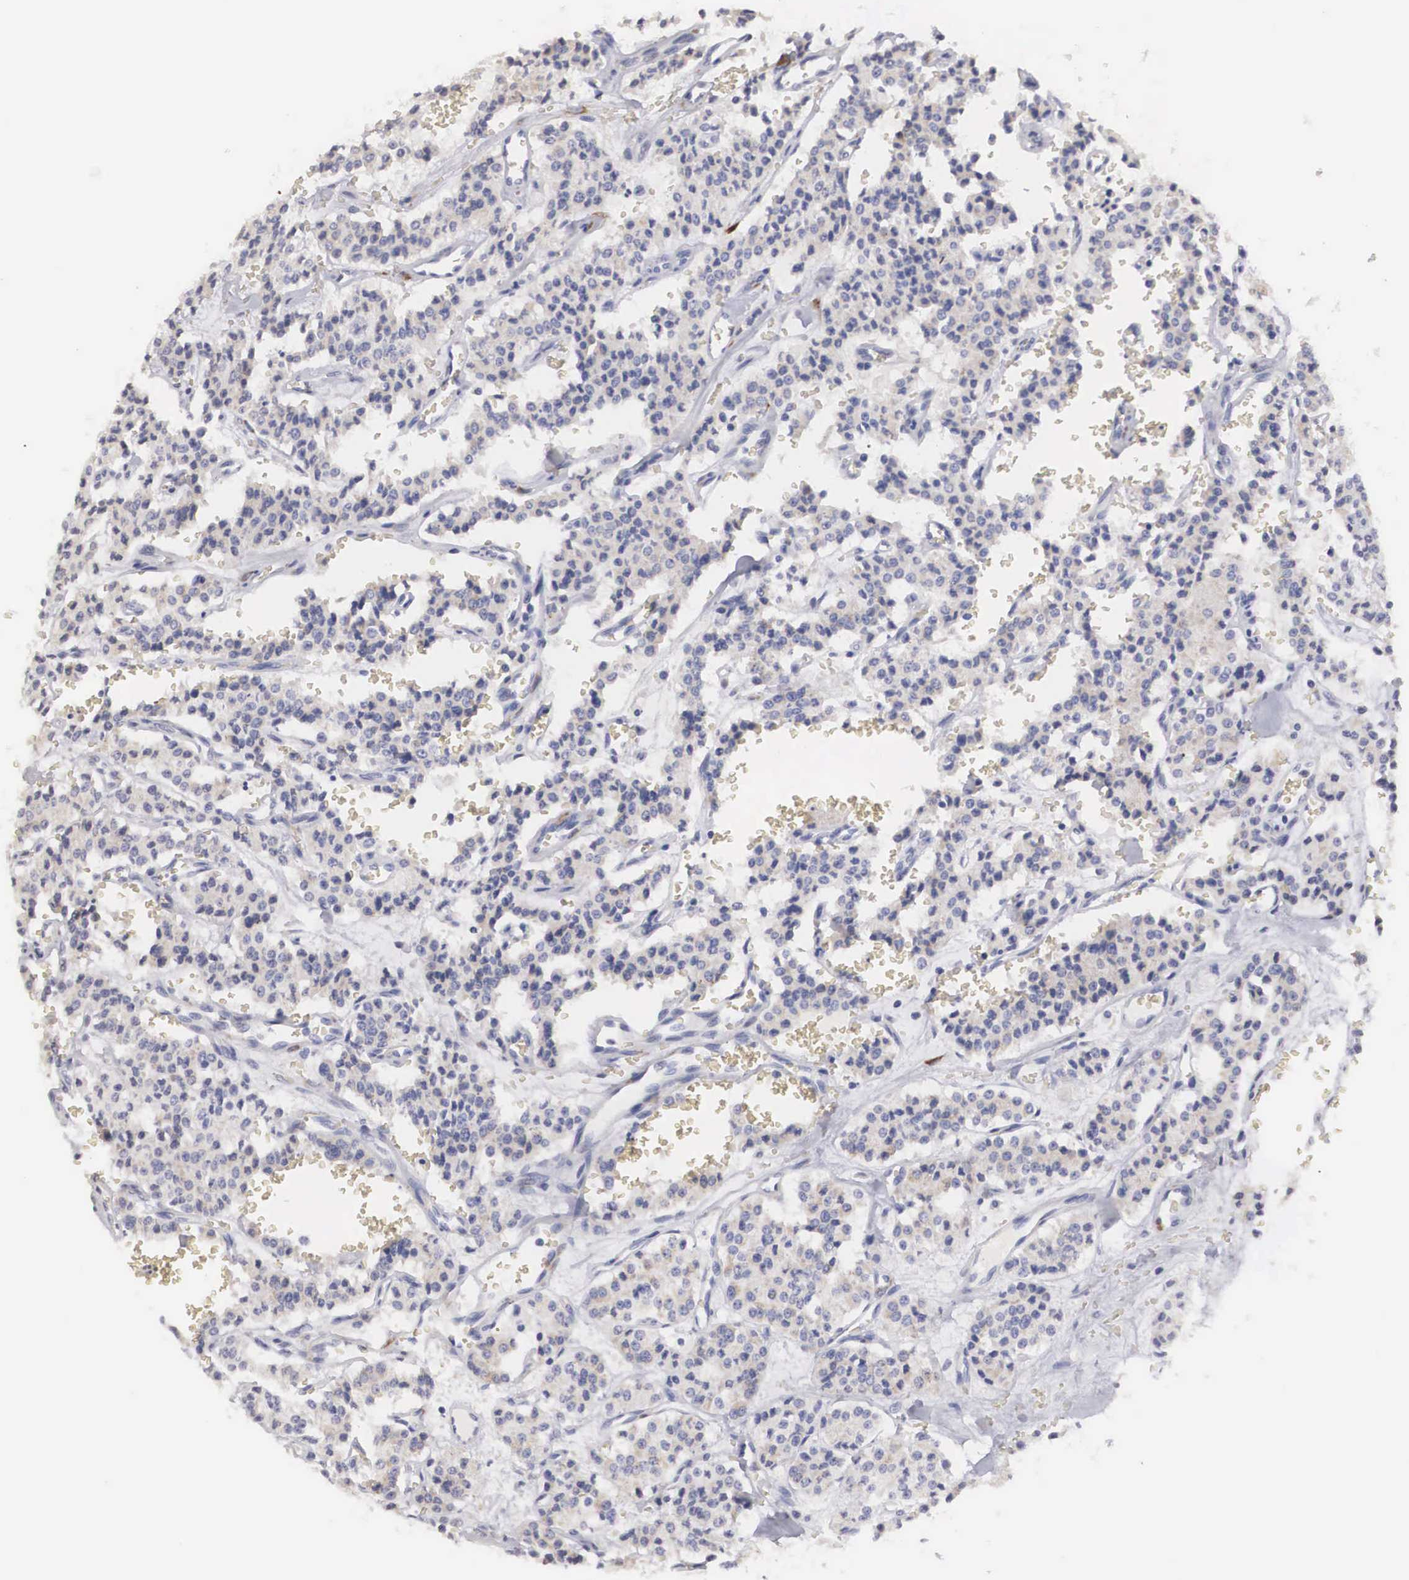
{"staining": {"intensity": "negative", "quantity": "none", "location": "none"}, "tissue": "carcinoid", "cell_type": "Tumor cells", "image_type": "cancer", "snomed": [{"axis": "morphology", "description": "Carcinoid, malignant, NOS"}, {"axis": "topography", "description": "Bronchus"}], "caption": "A histopathology image of carcinoid (malignant) stained for a protein displays no brown staining in tumor cells.", "gene": "ARMCX3", "patient": {"sex": "male", "age": 55}}